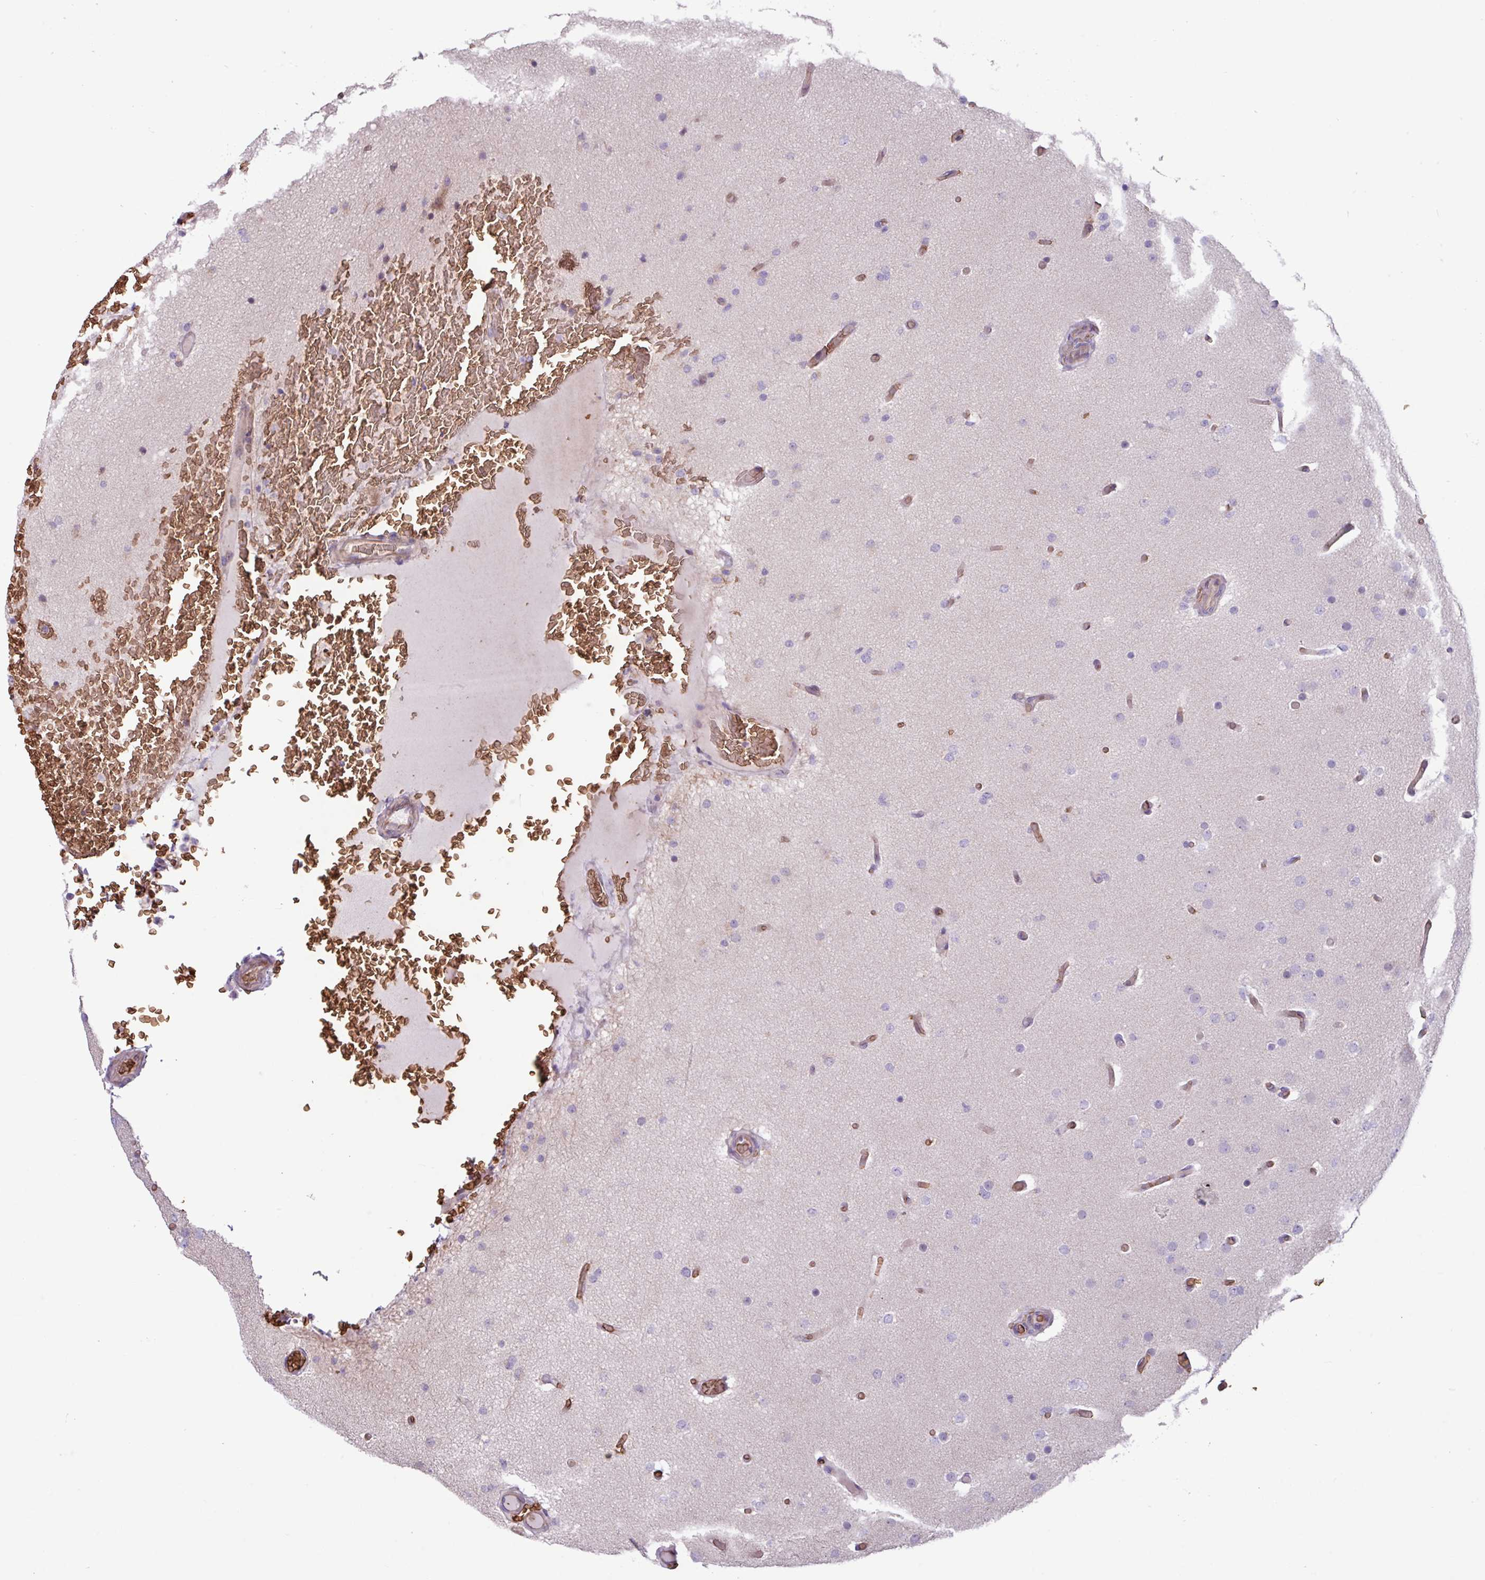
{"staining": {"intensity": "negative", "quantity": "none", "location": "none"}, "tissue": "glioma", "cell_type": "Tumor cells", "image_type": "cancer", "snomed": [{"axis": "morphology", "description": "Glioma, malignant, High grade"}, {"axis": "topography", "description": "Cerebral cortex"}], "caption": "Immunohistochemical staining of human glioma exhibits no significant expression in tumor cells.", "gene": "RAD21L1", "patient": {"sex": "female", "age": 36}}